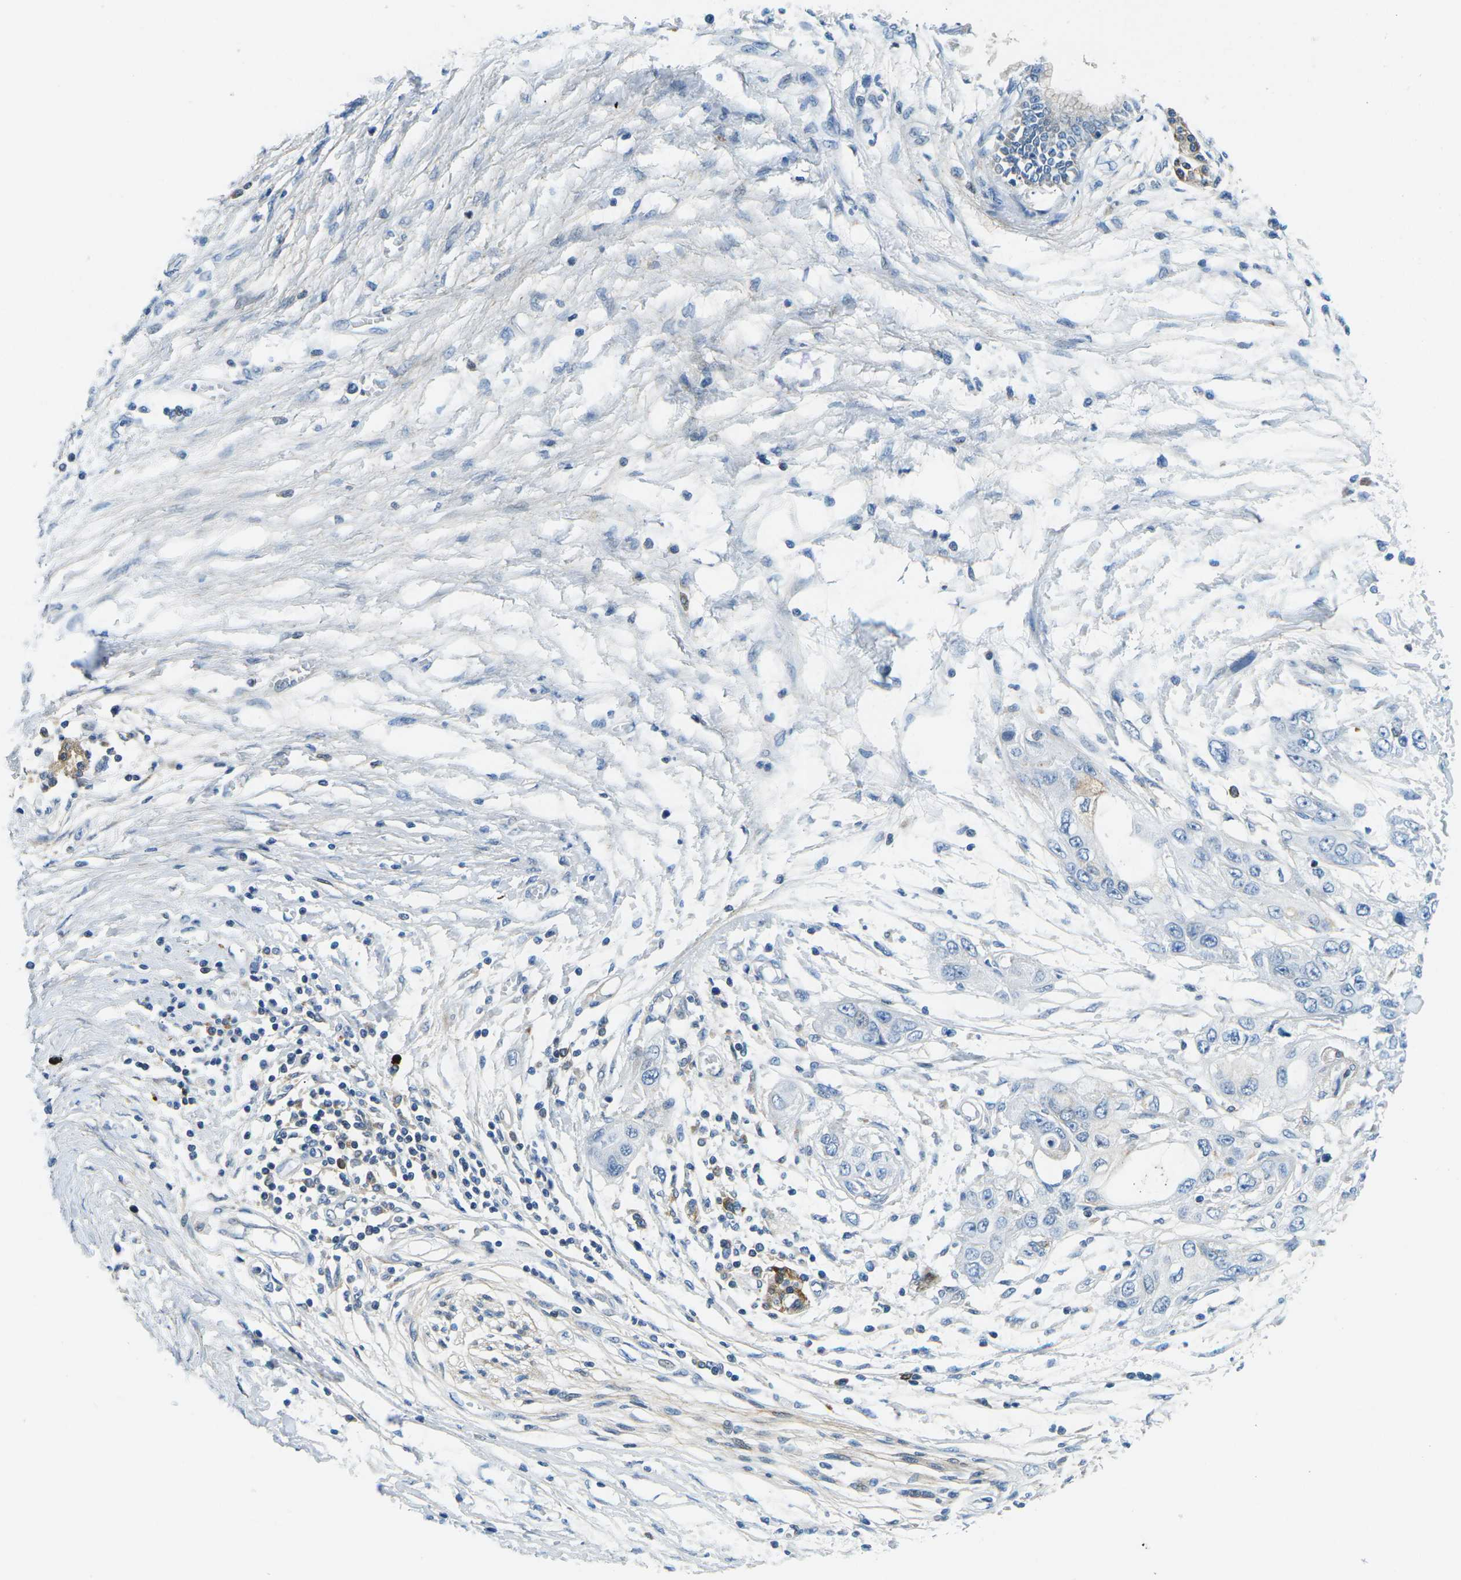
{"staining": {"intensity": "negative", "quantity": "none", "location": "none"}, "tissue": "pancreatic cancer", "cell_type": "Tumor cells", "image_type": "cancer", "snomed": [{"axis": "morphology", "description": "Adenocarcinoma, NOS"}, {"axis": "topography", "description": "Pancreas"}], "caption": "IHC image of human pancreatic adenocarcinoma stained for a protein (brown), which exhibits no staining in tumor cells. Brightfield microscopy of immunohistochemistry stained with DAB (3,3'-diaminobenzidine) (brown) and hematoxylin (blue), captured at high magnification.", "gene": "CFB", "patient": {"sex": "female", "age": 70}}